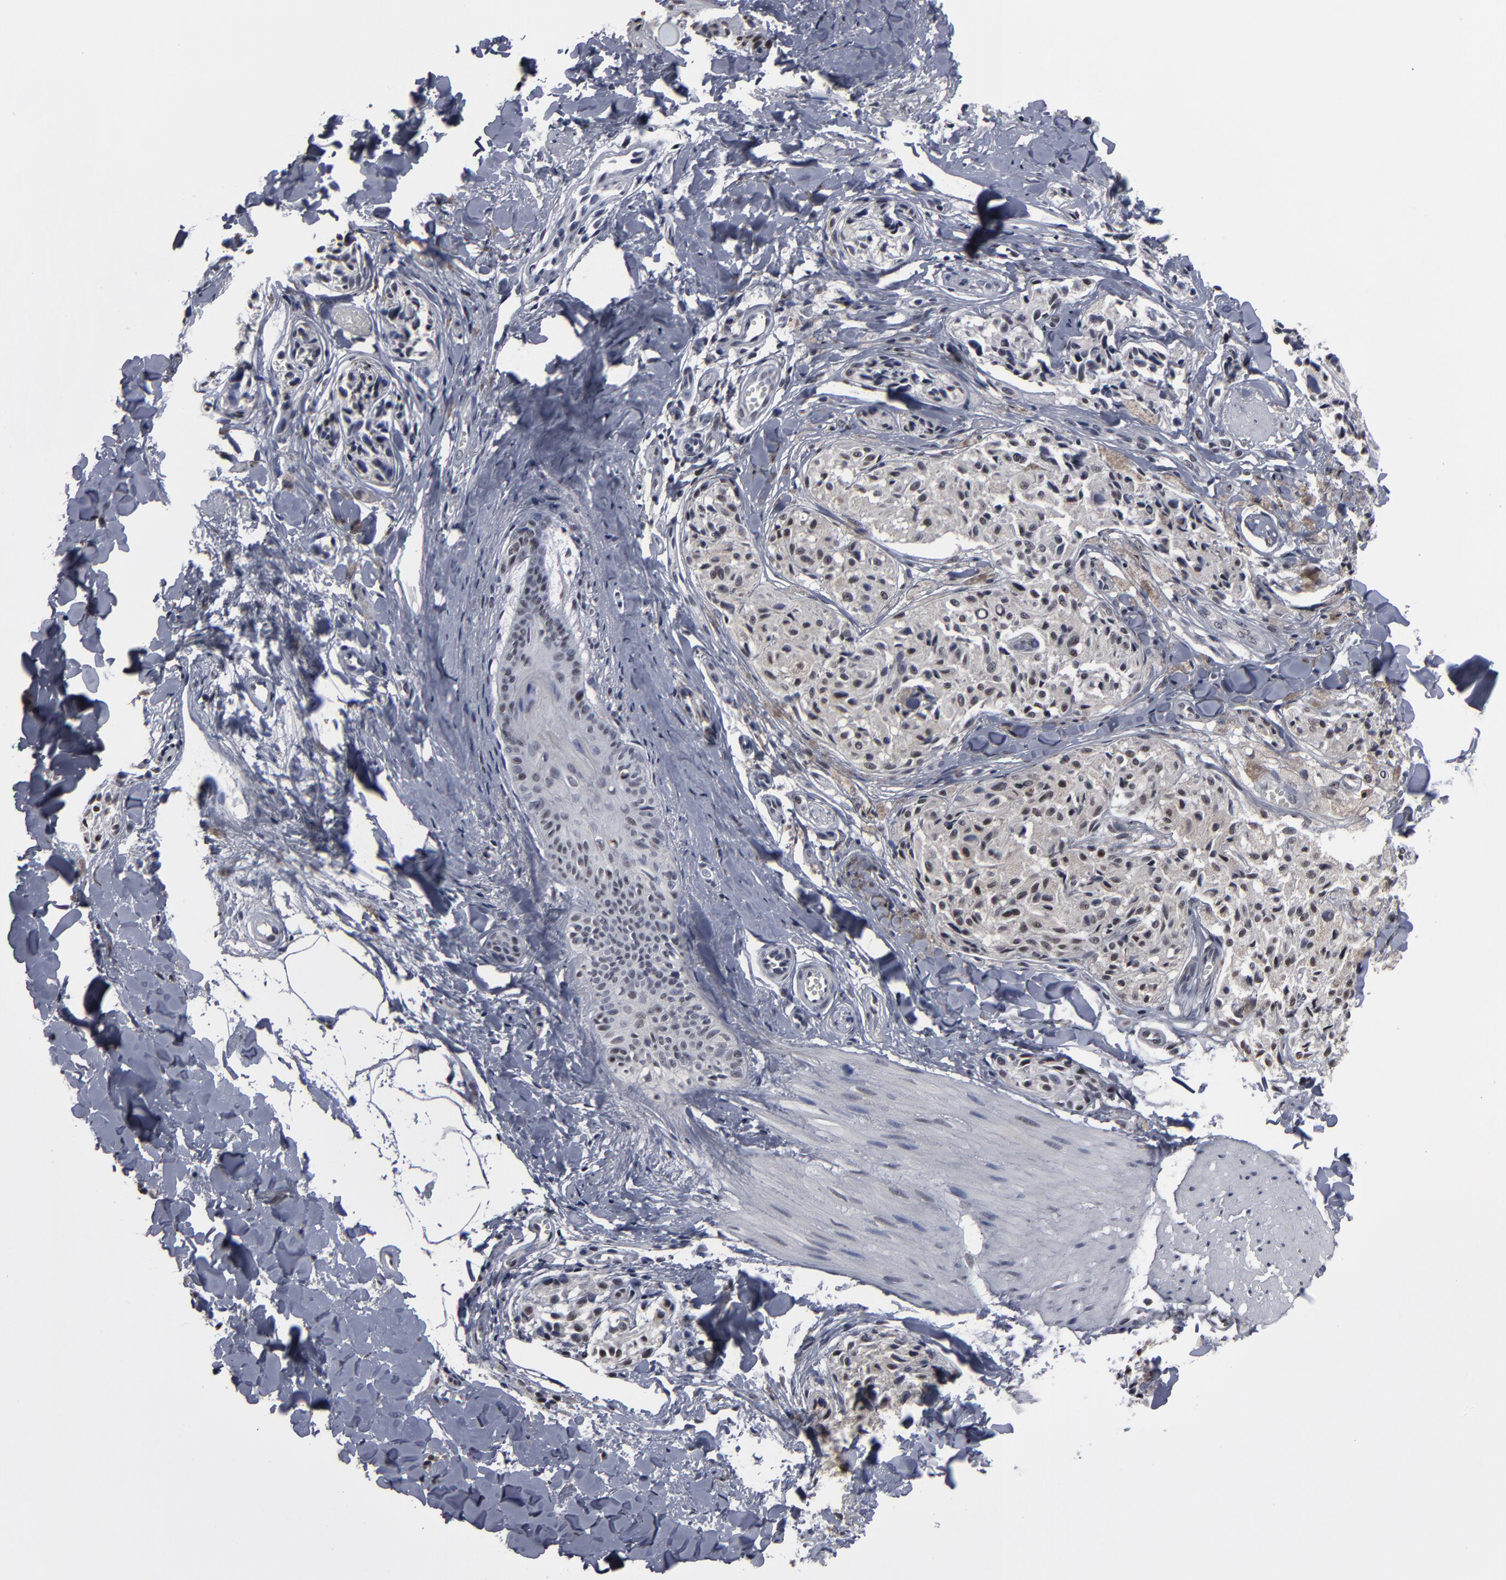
{"staining": {"intensity": "moderate", "quantity": "<25%", "location": "nuclear"}, "tissue": "melanoma", "cell_type": "Tumor cells", "image_type": "cancer", "snomed": [{"axis": "morphology", "description": "Malignant melanoma, Metastatic site"}, {"axis": "topography", "description": "Skin"}], "caption": "Immunohistochemistry (IHC) micrograph of neoplastic tissue: human malignant melanoma (metastatic site) stained using IHC exhibits low levels of moderate protein expression localized specifically in the nuclear of tumor cells, appearing as a nuclear brown color.", "gene": "SSRP1", "patient": {"sex": "female", "age": 66}}